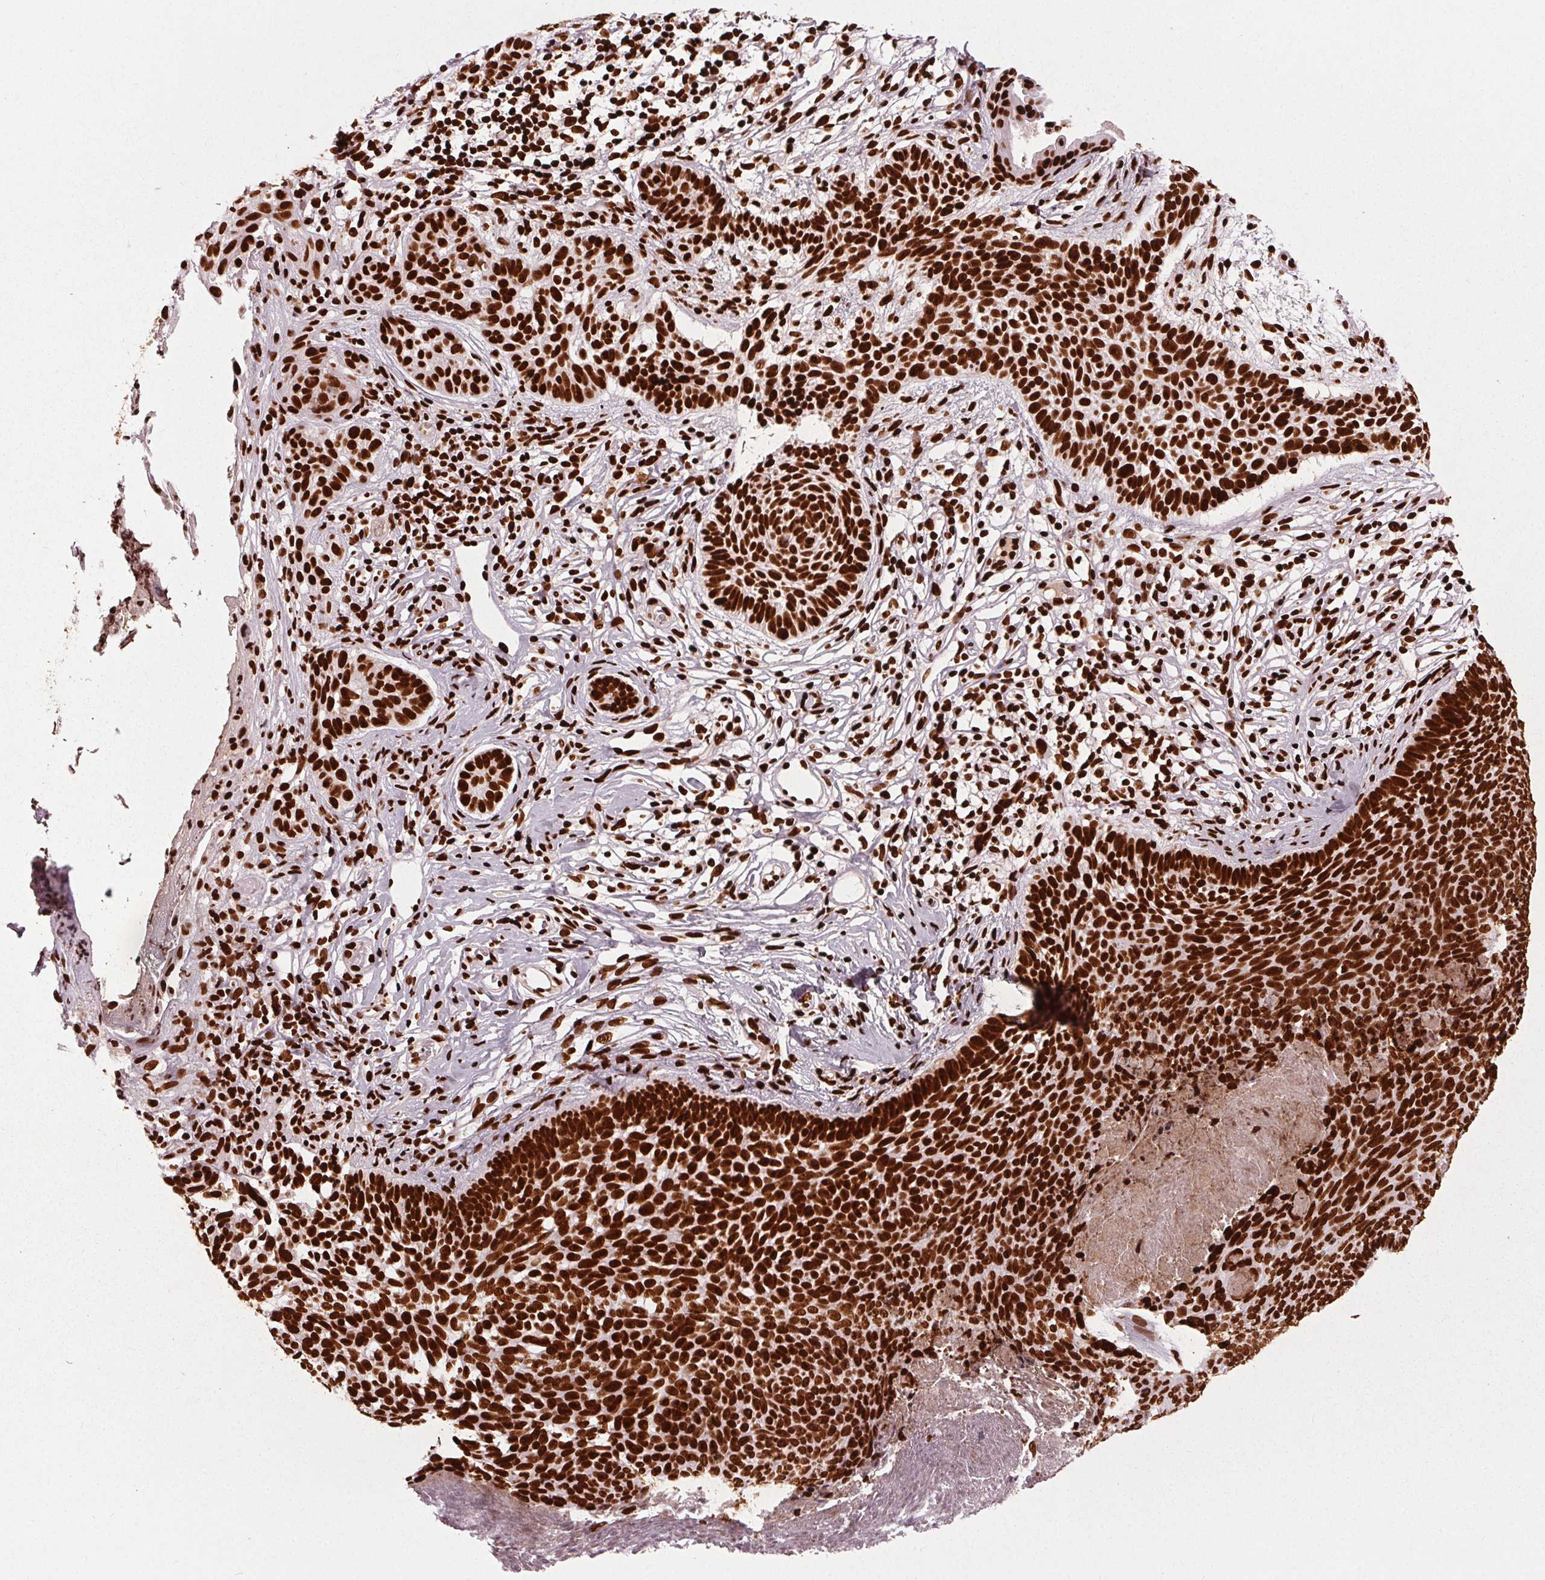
{"staining": {"intensity": "strong", "quantity": ">75%", "location": "nuclear"}, "tissue": "skin cancer", "cell_type": "Tumor cells", "image_type": "cancer", "snomed": [{"axis": "morphology", "description": "Basal cell carcinoma"}, {"axis": "topography", "description": "Skin"}], "caption": "Skin cancer (basal cell carcinoma) stained with a protein marker displays strong staining in tumor cells.", "gene": "BRD4", "patient": {"sex": "male", "age": 85}}